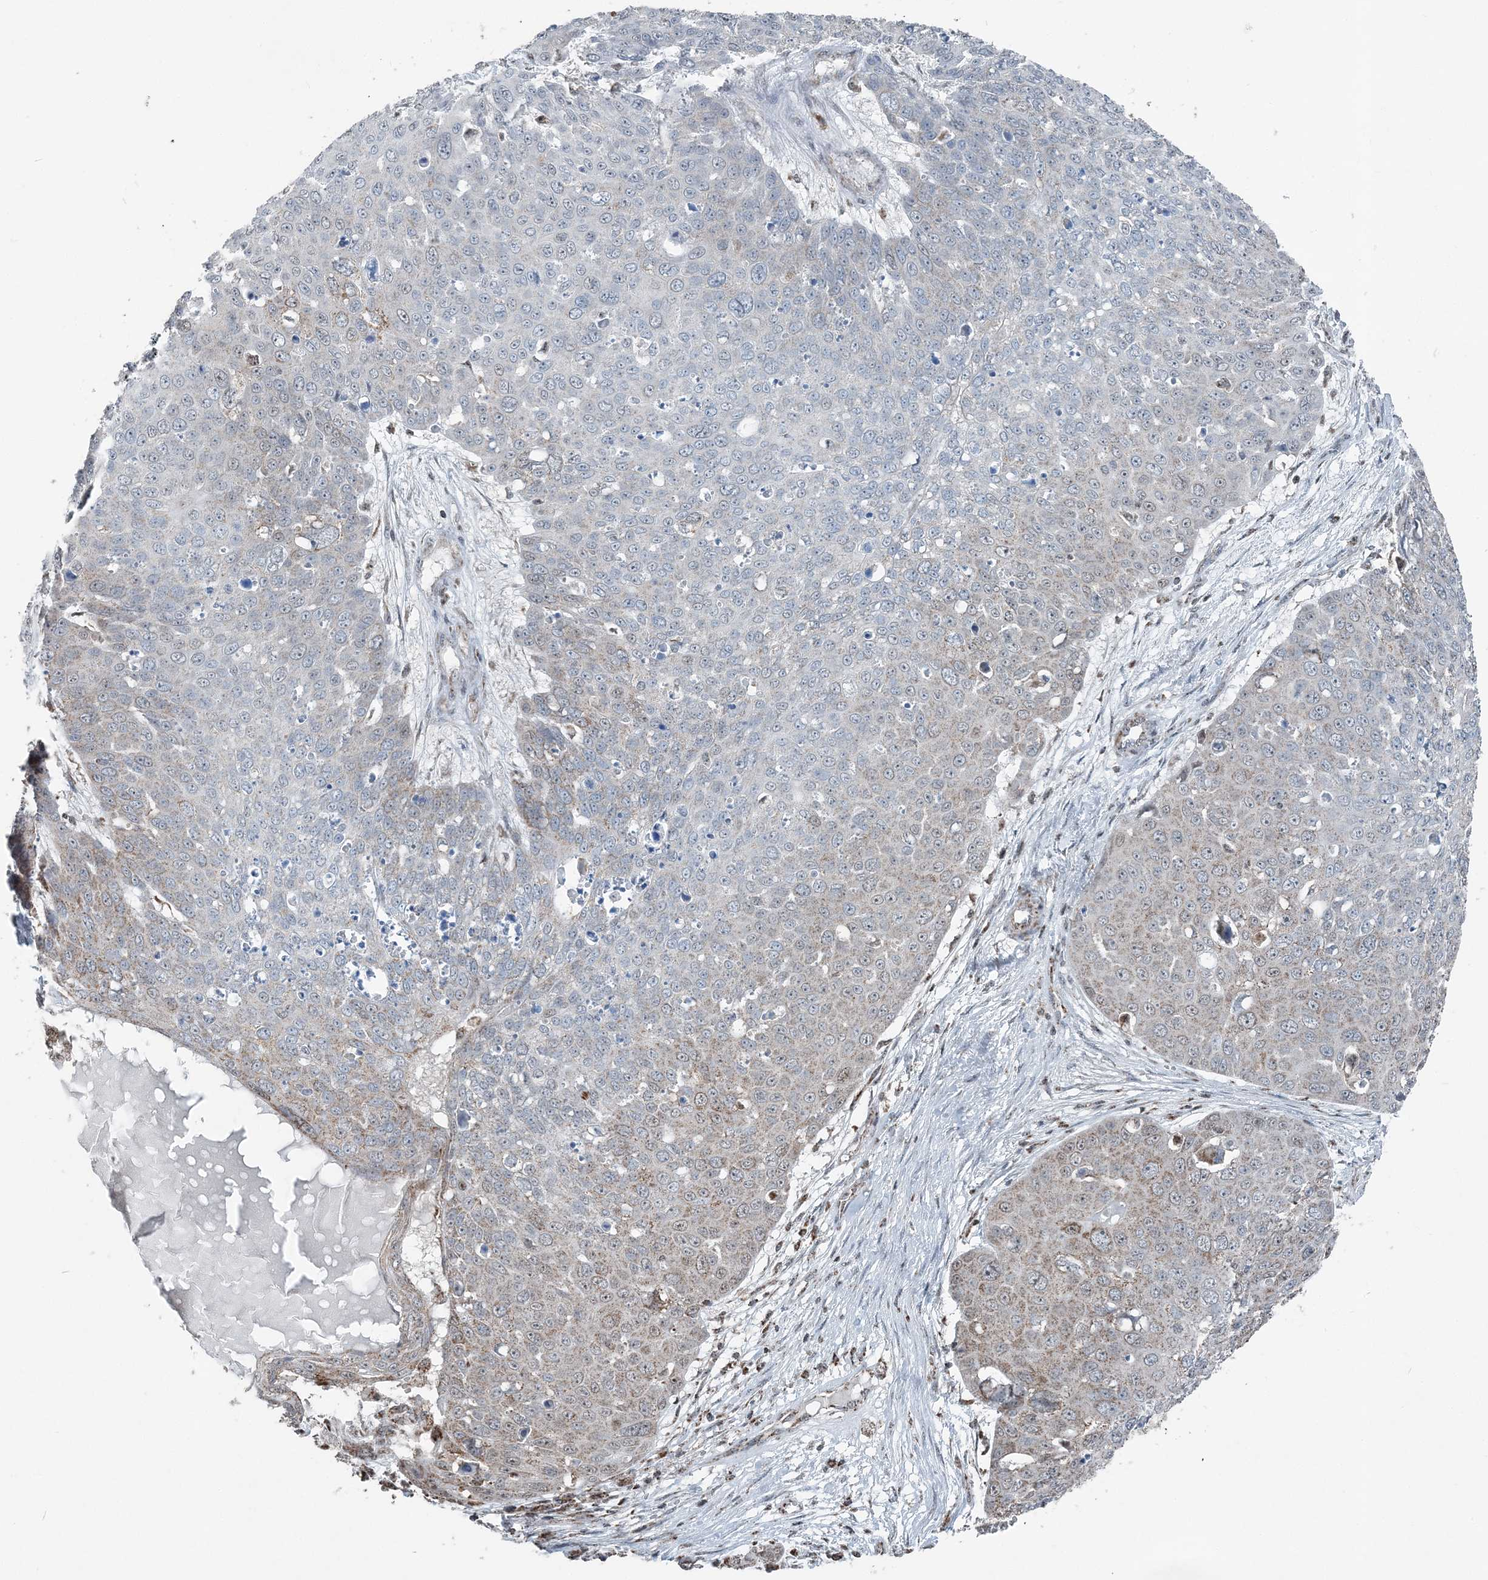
{"staining": {"intensity": "moderate", "quantity": "<25%", "location": "cytoplasmic/membranous"}, "tissue": "skin cancer", "cell_type": "Tumor cells", "image_type": "cancer", "snomed": [{"axis": "morphology", "description": "Squamous cell carcinoma, NOS"}, {"axis": "topography", "description": "Skin"}], "caption": "An immunohistochemistry (IHC) micrograph of tumor tissue is shown. Protein staining in brown shows moderate cytoplasmic/membranous positivity in skin squamous cell carcinoma within tumor cells.", "gene": "SUCLG1", "patient": {"sex": "male", "age": 71}}